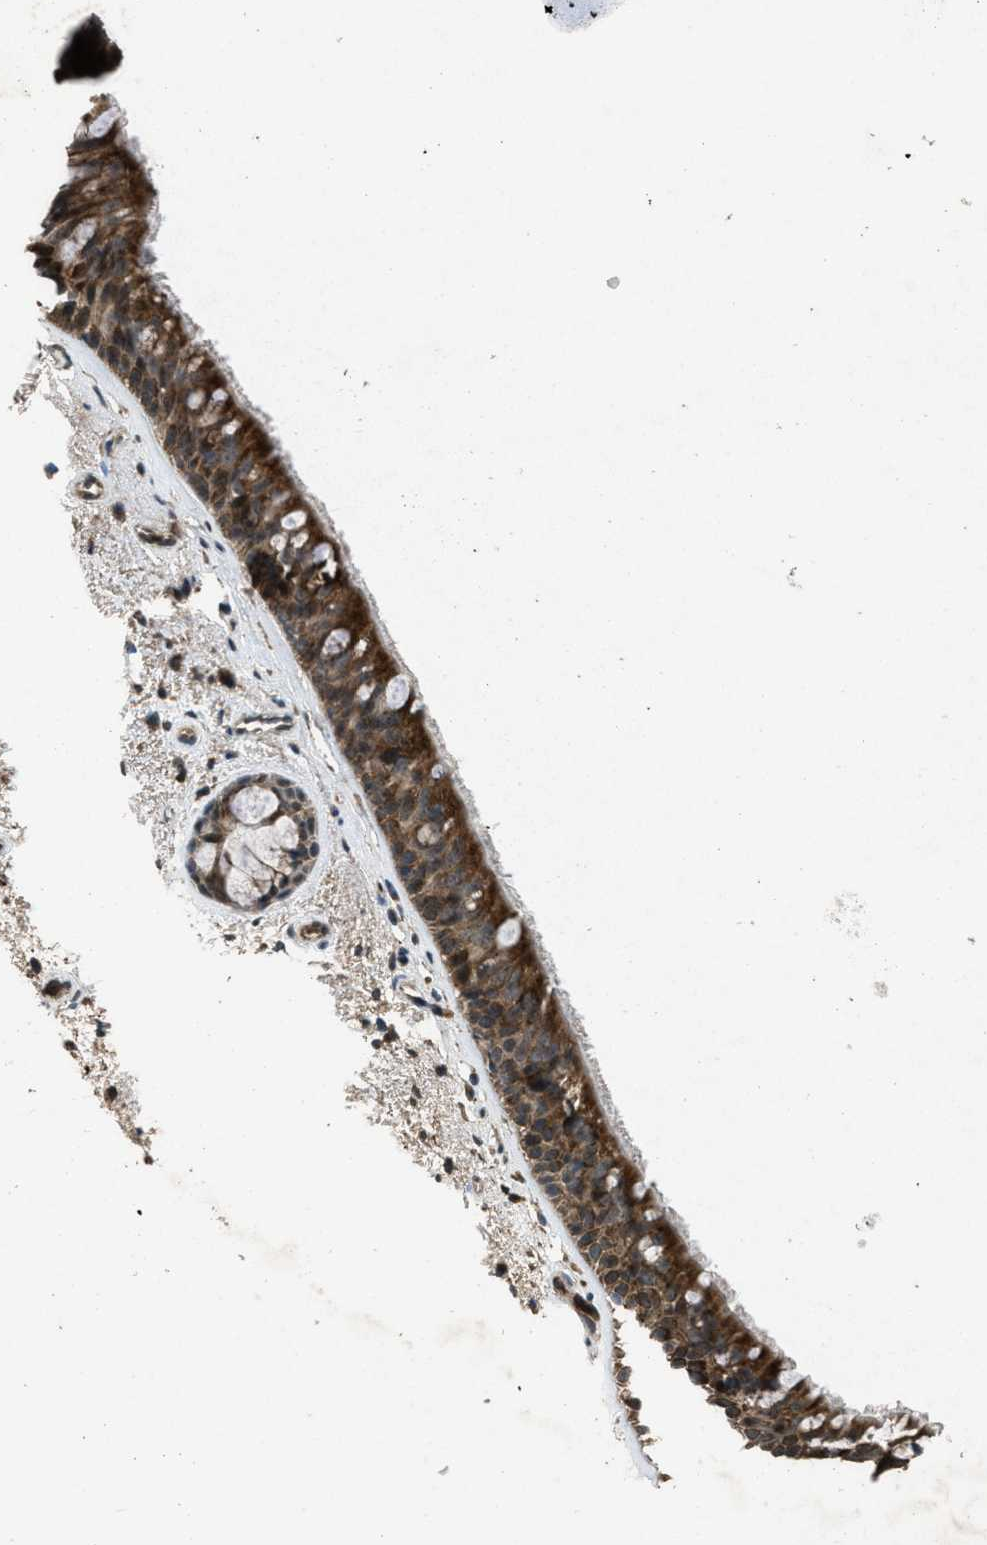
{"staining": {"intensity": "strong", "quantity": ">75%", "location": "cytoplasmic/membranous"}, "tissue": "bronchus", "cell_type": "Respiratory epithelial cells", "image_type": "normal", "snomed": [{"axis": "morphology", "description": "Normal tissue, NOS"}, {"axis": "topography", "description": "Bronchus"}], "caption": "DAB (3,3'-diaminobenzidine) immunohistochemical staining of normal bronchus displays strong cytoplasmic/membranous protein expression in about >75% of respiratory epithelial cells. Immunohistochemistry (ihc) stains the protein in brown and the nuclei are stained blue.", "gene": "PPP1R15A", "patient": {"sex": "female", "age": 54}}